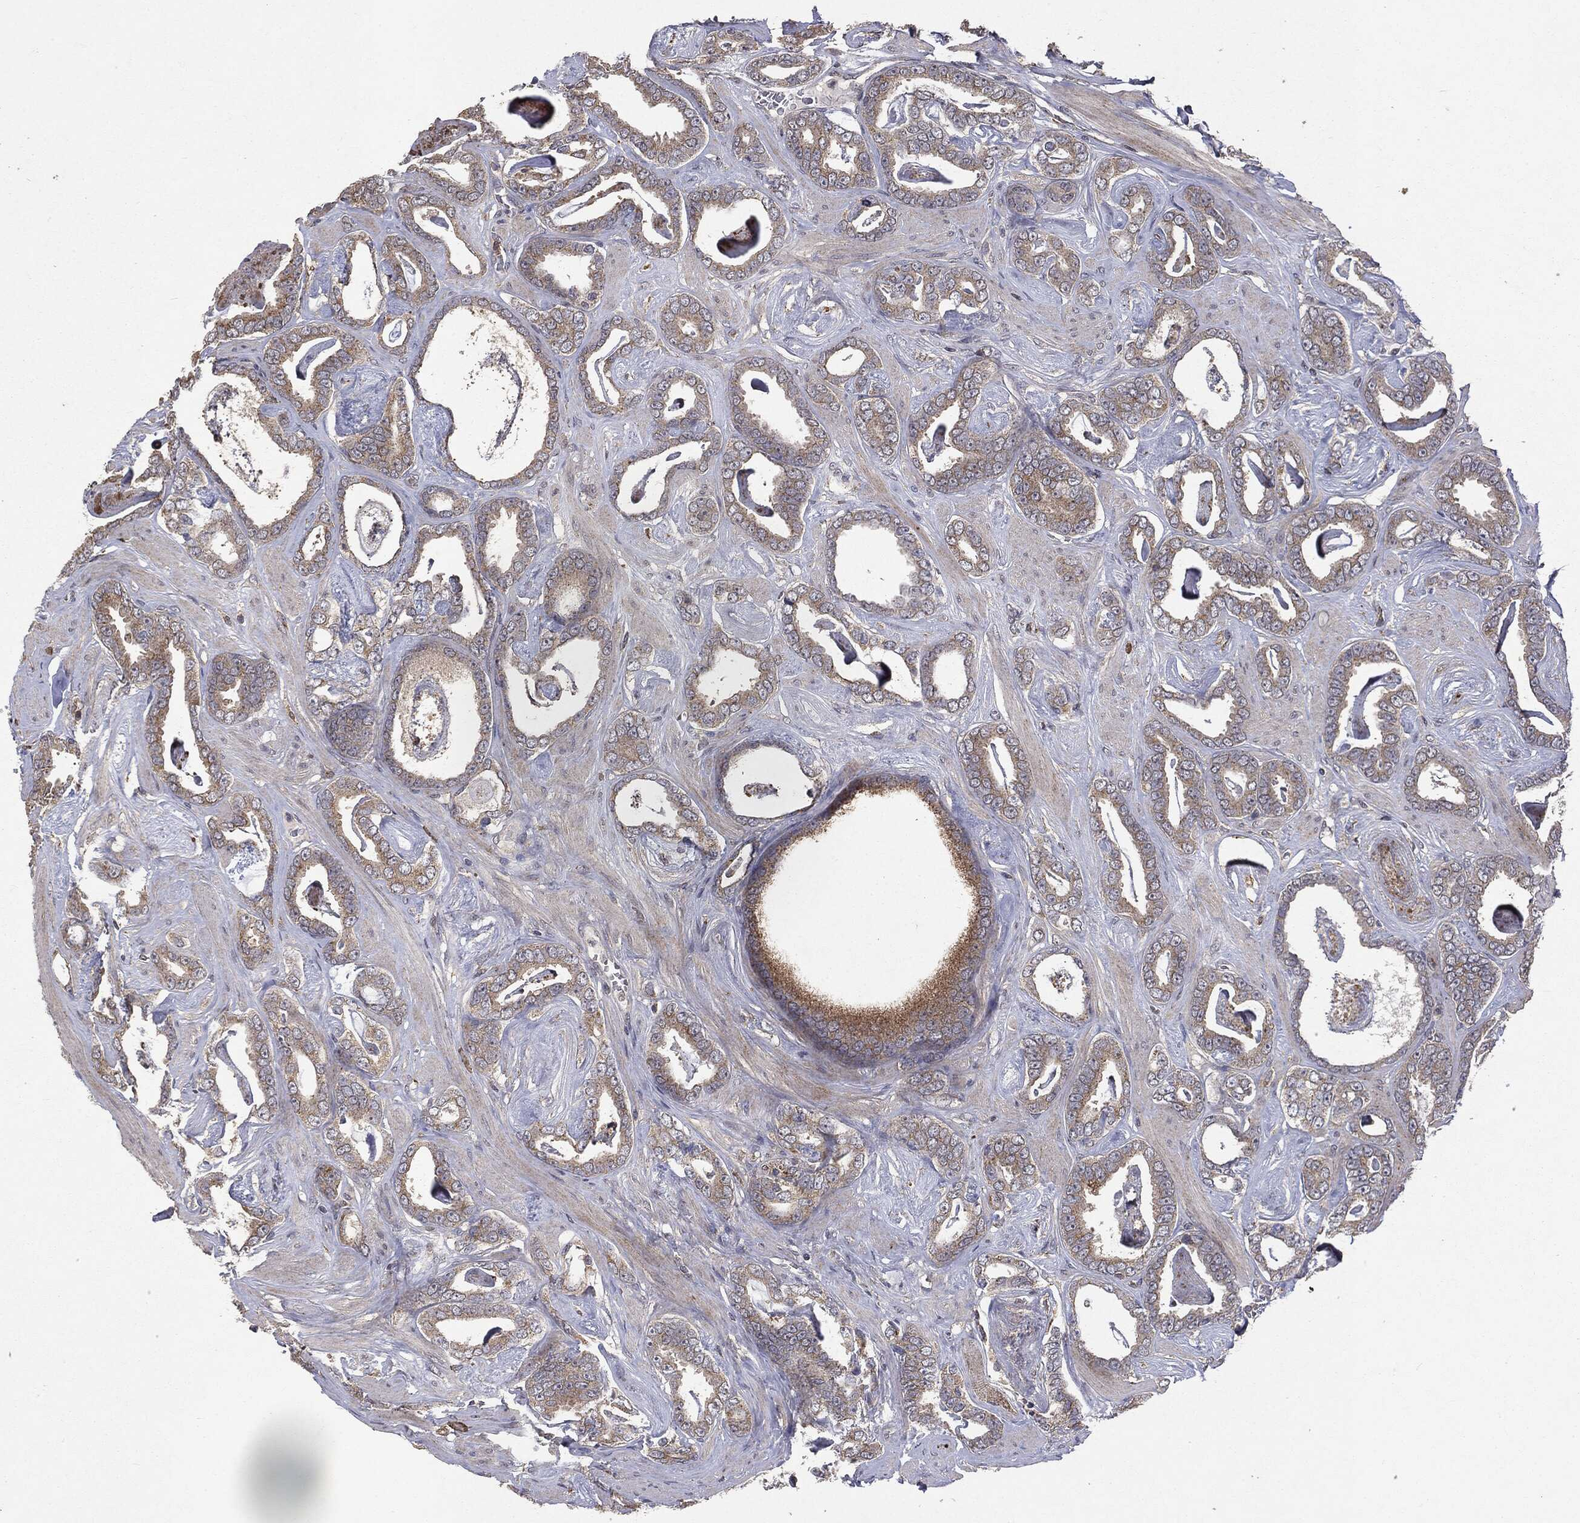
{"staining": {"intensity": "weak", "quantity": "25%-75%", "location": "cytoplasmic/membranous"}, "tissue": "prostate cancer", "cell_type": "Tumor cells", "image_type": "cancer", "snomed": [{"axis": "morphology", "description": "Adenocarcinoma, High grade"}, {"axis": "topography", "description": "Prostate"}], "caption": "This is a micrograph of immunohistochemistry (IHC) staining of prostate cancer, which shows weak positivity in the cytoplasmic/membranous of tumor cells.", "gene": "PTEN", "patient": {"sex": "male", "age": 63}}